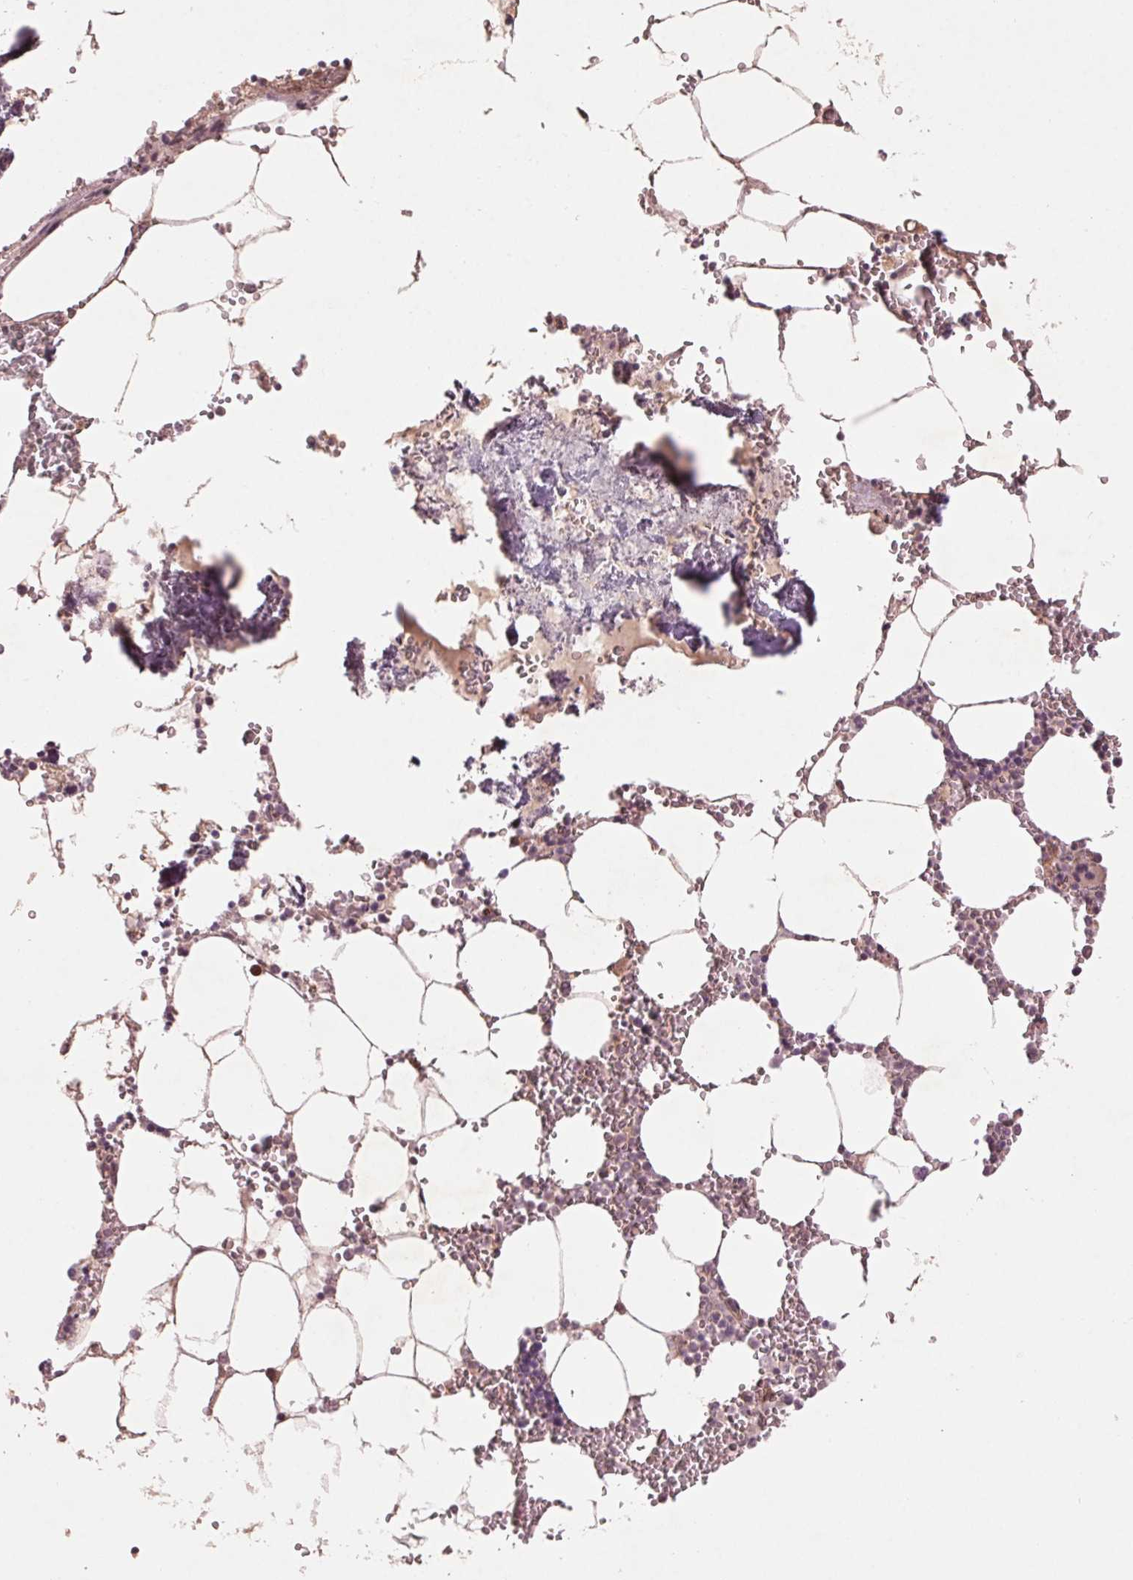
{"staining": {"intensity": "weak", "quantity": "25%-75%", "location": "cytoplasmic/membranous"}, "tissue": "bone marrow", "cell_type": "Hematopoietic cells", "image_type": "normal", "snomed": [{"axis": "morphology", "description": "Normal tissue, NOS"}, {"axis": "topography", "description": "Bone marrow"}], "caption": "About 25%-75% of hematopoietic cells in unremarkable human bone marrow show weak cytoplasmic/membranous protein staining as visualized by brown immunohistochemical staining.", "gene": "SMLR1", "patient": {"sex": "male", "age": 54}}